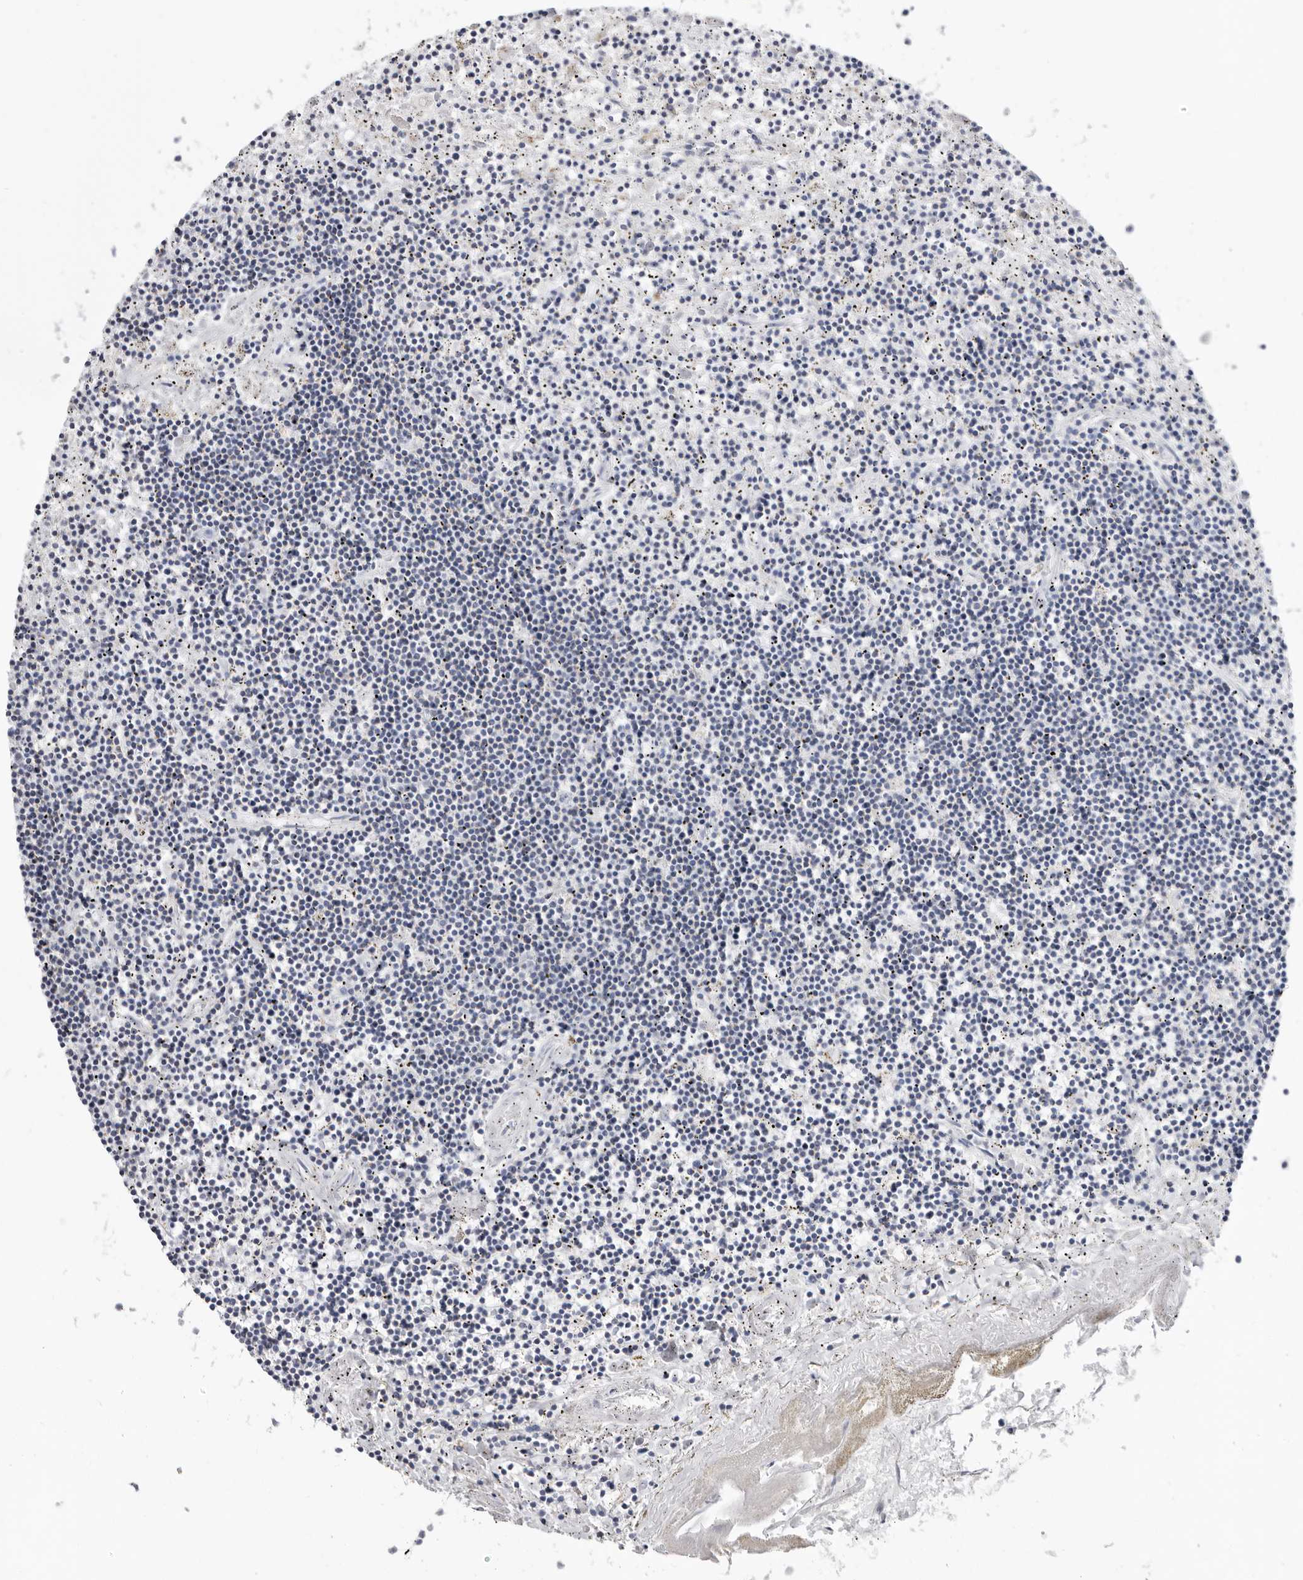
{"staining": {"intensity": "negative", "quantity": "none", "location": "none"}, "tissue": "lymphoma", "cell_type": "Tumor cells", "image_type": "cancer", "snomed": [{"axis": "morphology", "description": "Malignant lymphoma, non-Hodgkin's type, Low grade"}, {"axis": "topography", "description": "Spleen"}], "caption": "Immunohistochemistry (IHC) photomicrograph of human low-grade malignant lymphoma, non-Hodgkin's type stained for a protein (brown), which exhibits no staining in tumor cells. (Stains: DAB immunohistochemistry (IHC) with hematoxylin counter stain, Microscopy: brightfield microscopy at high magnification).", "gene": "RSPO2", "patient": {"sex": "male", "age": 76}}